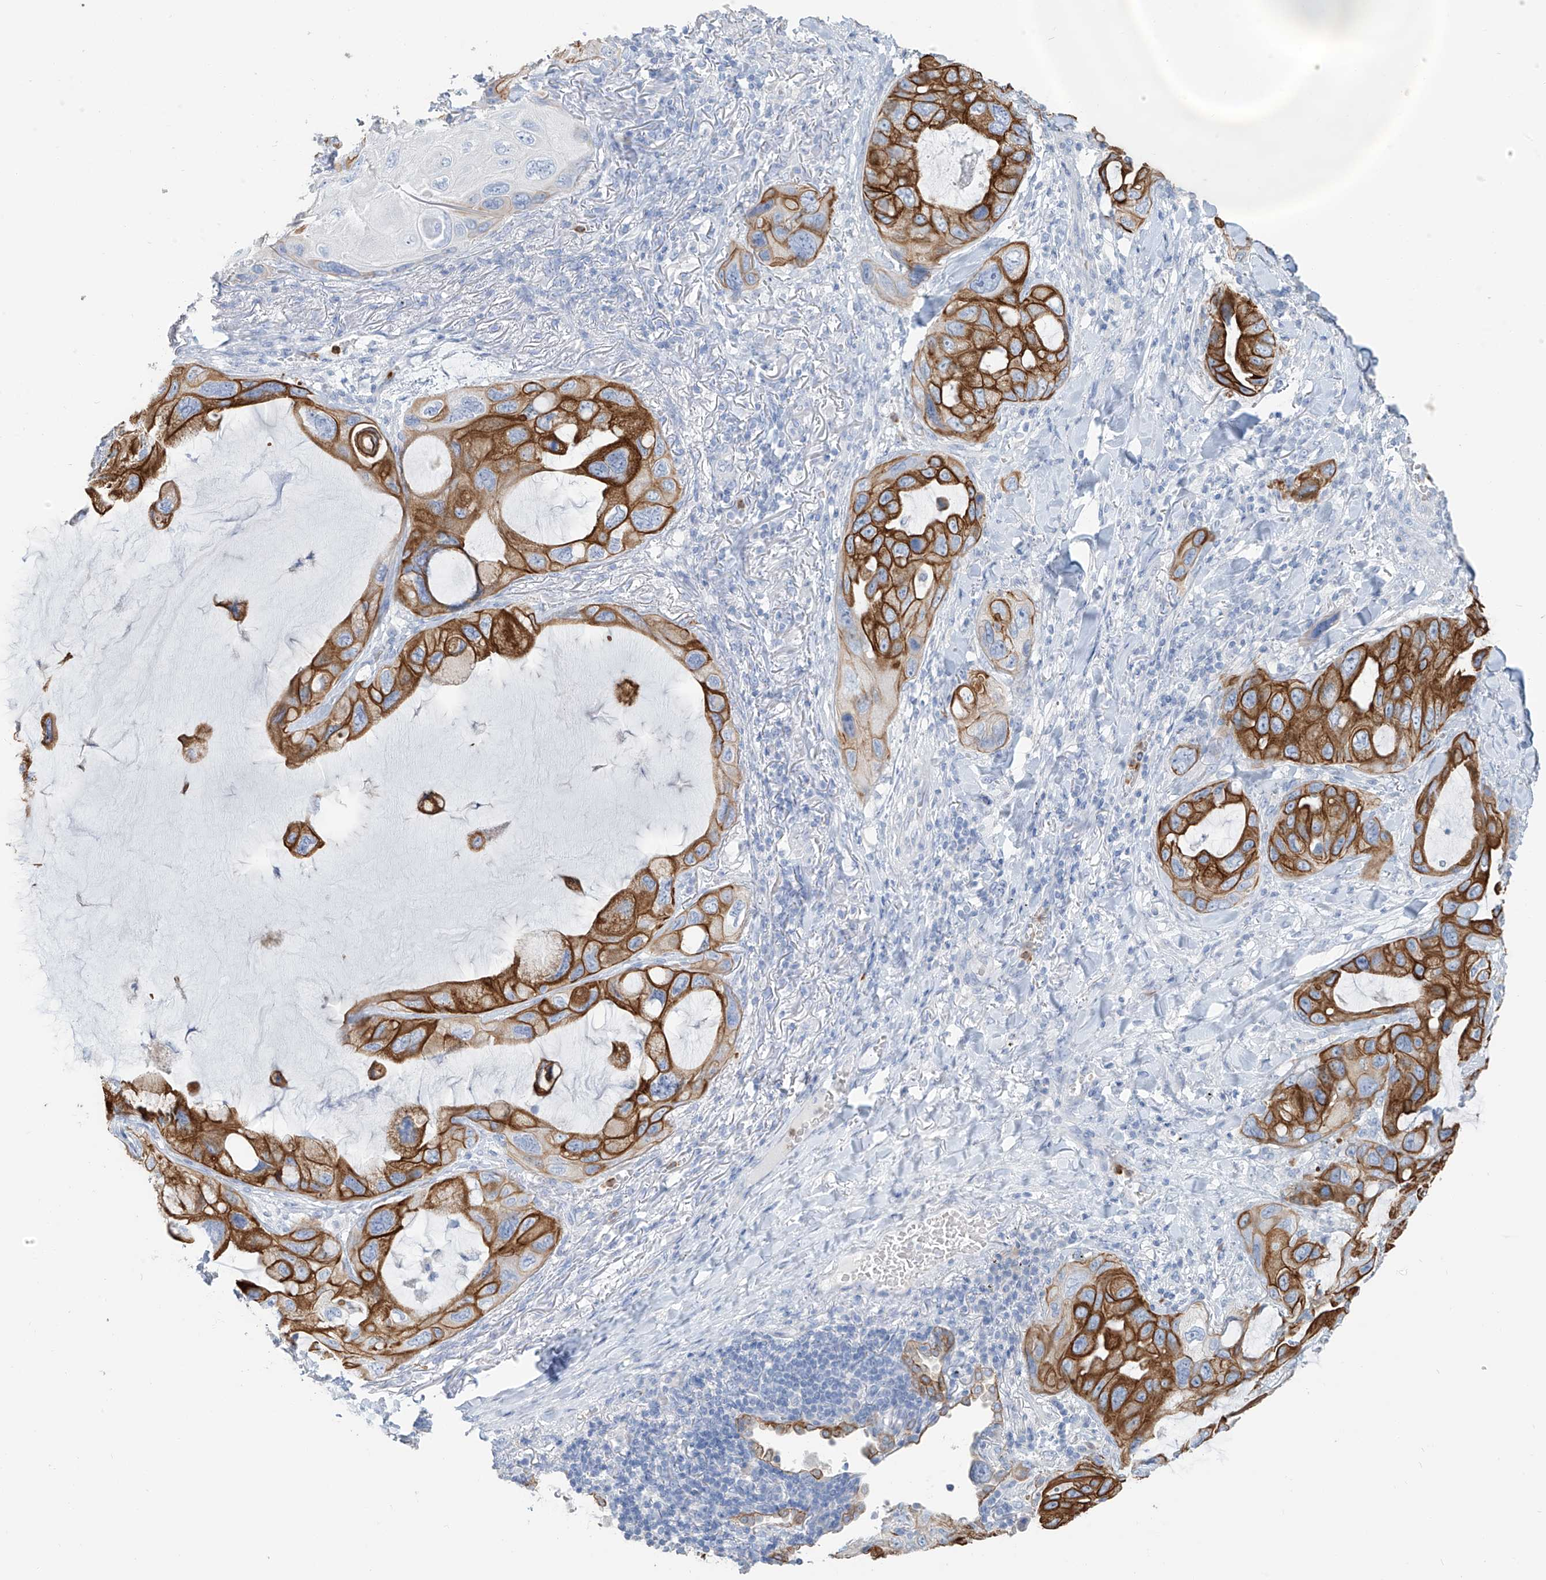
{"staining": {"intensity": "strong", "quantity": ">75%", "location": "cytoplasmic/membranous"}, "tissue": "lung cancer", "cell_type": "Tumor cells", "image_type": "cancer", "snomed": [{"axis": "morphology", "description": "Squamous cell carcinoma, NOS"}, {"axis": "topography", "description": "Lung"}], "caption": "Immunohistochemical staining of human lung cancer (squamous cell carcinoma) exhibits high levels of strong cytoplasmic/membranous staining in approximately >75% of tumor cells.", "gene": "PAFAH1B3", "patient": {"sex": "female", "age": 73}}